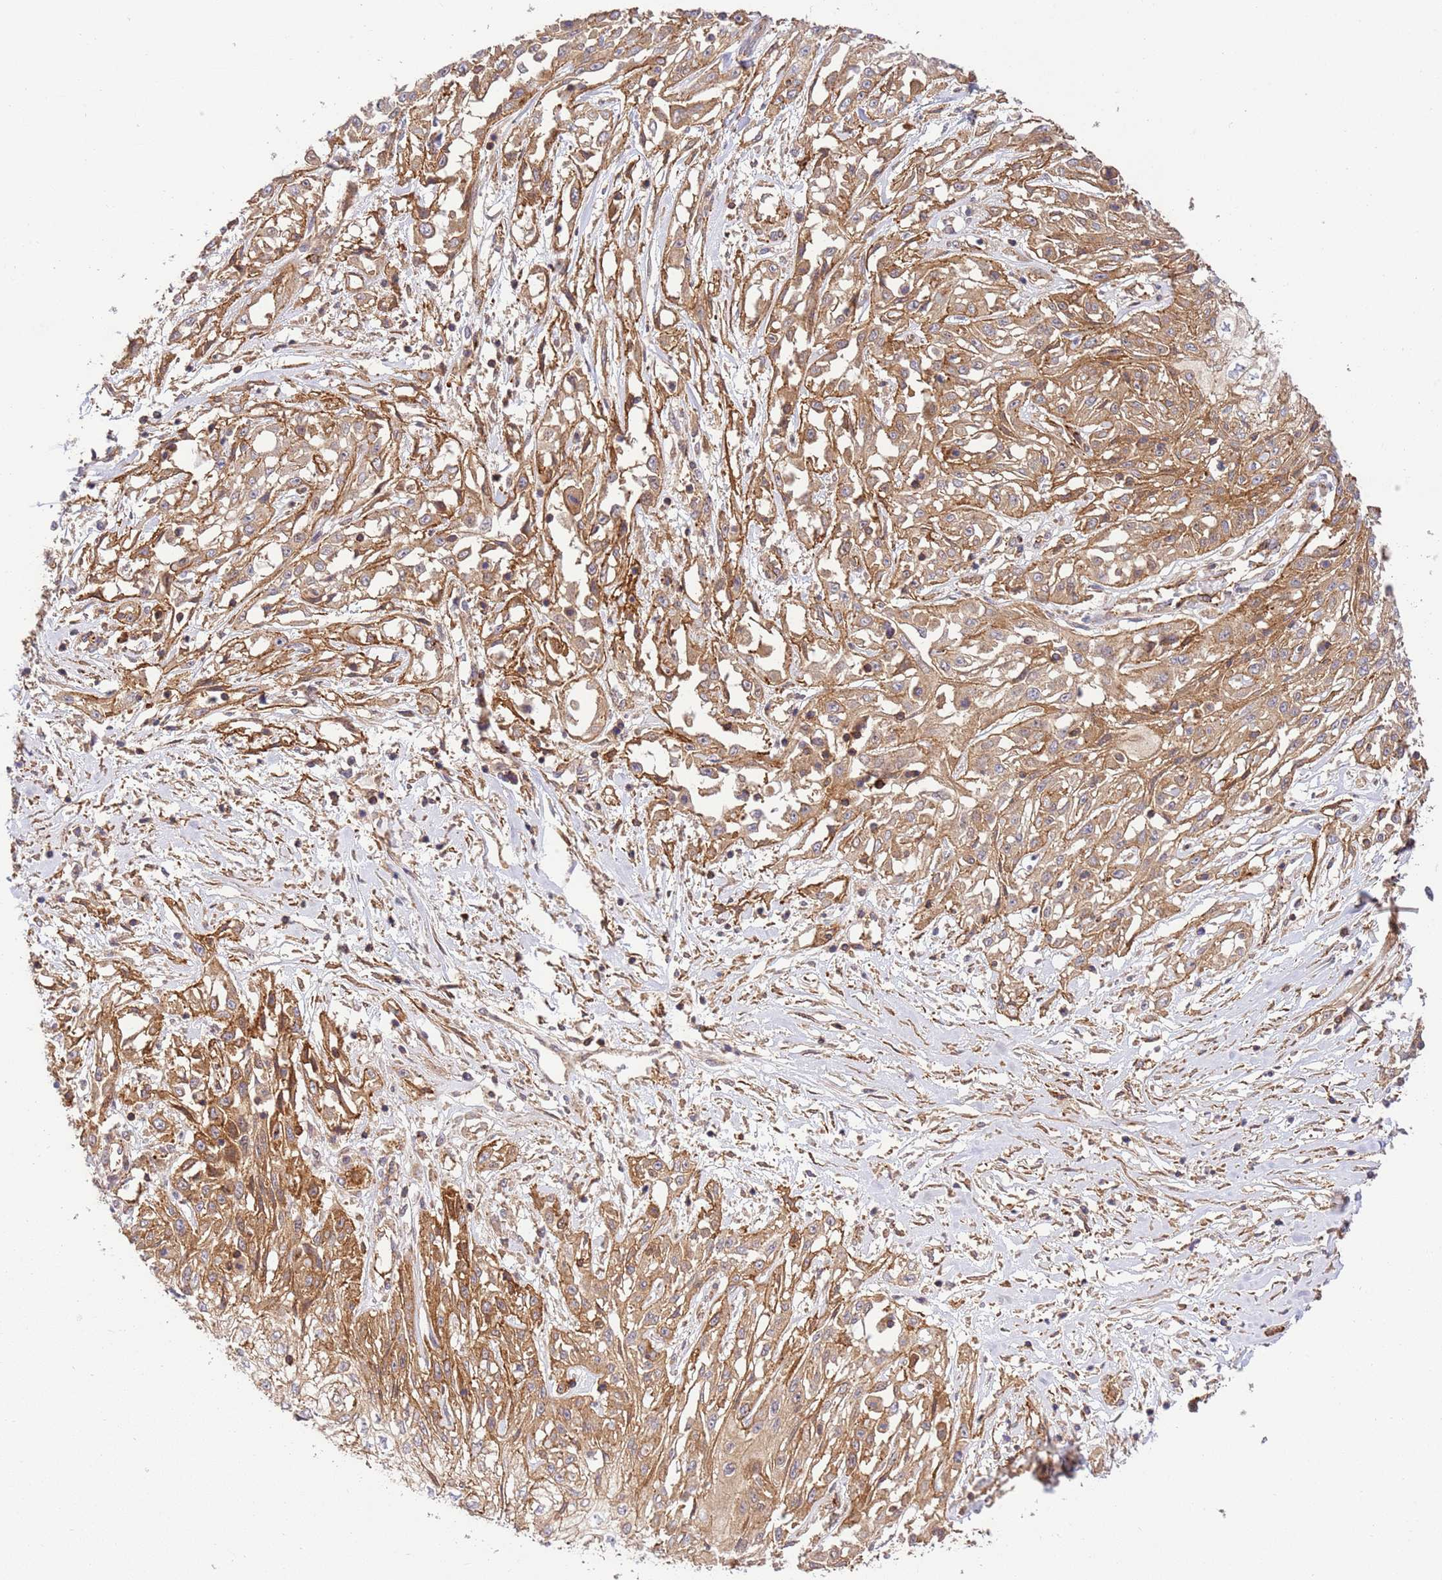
{"staining": {"intensity": "moderate", "quantity": ">75%", "location": "cytoplasmic/membranous"}, "tissue": "skin cancer", "cell_type": "Tumor cells", "image_type": "cancer", "snomed": [{"axis": "morphology", "description": "Squamous cell carcinoma, NOS"}, {"axis": "morphology", "description": "Squamous cell carcinoma, metastatic, NOS"}, {"axis": "topography", "description": "Skin"}, {"axis": "topography", "description": "Lymph node"}], "caption": "Tumor cells reveal medium levels of moderate cytoplasmic/membranous positivity in approximately >75% of cells in human skin cancer (squamous cell carcinoma).", "gene": "EFCAB8", "patient": {"sex": "male", "age": 75}}